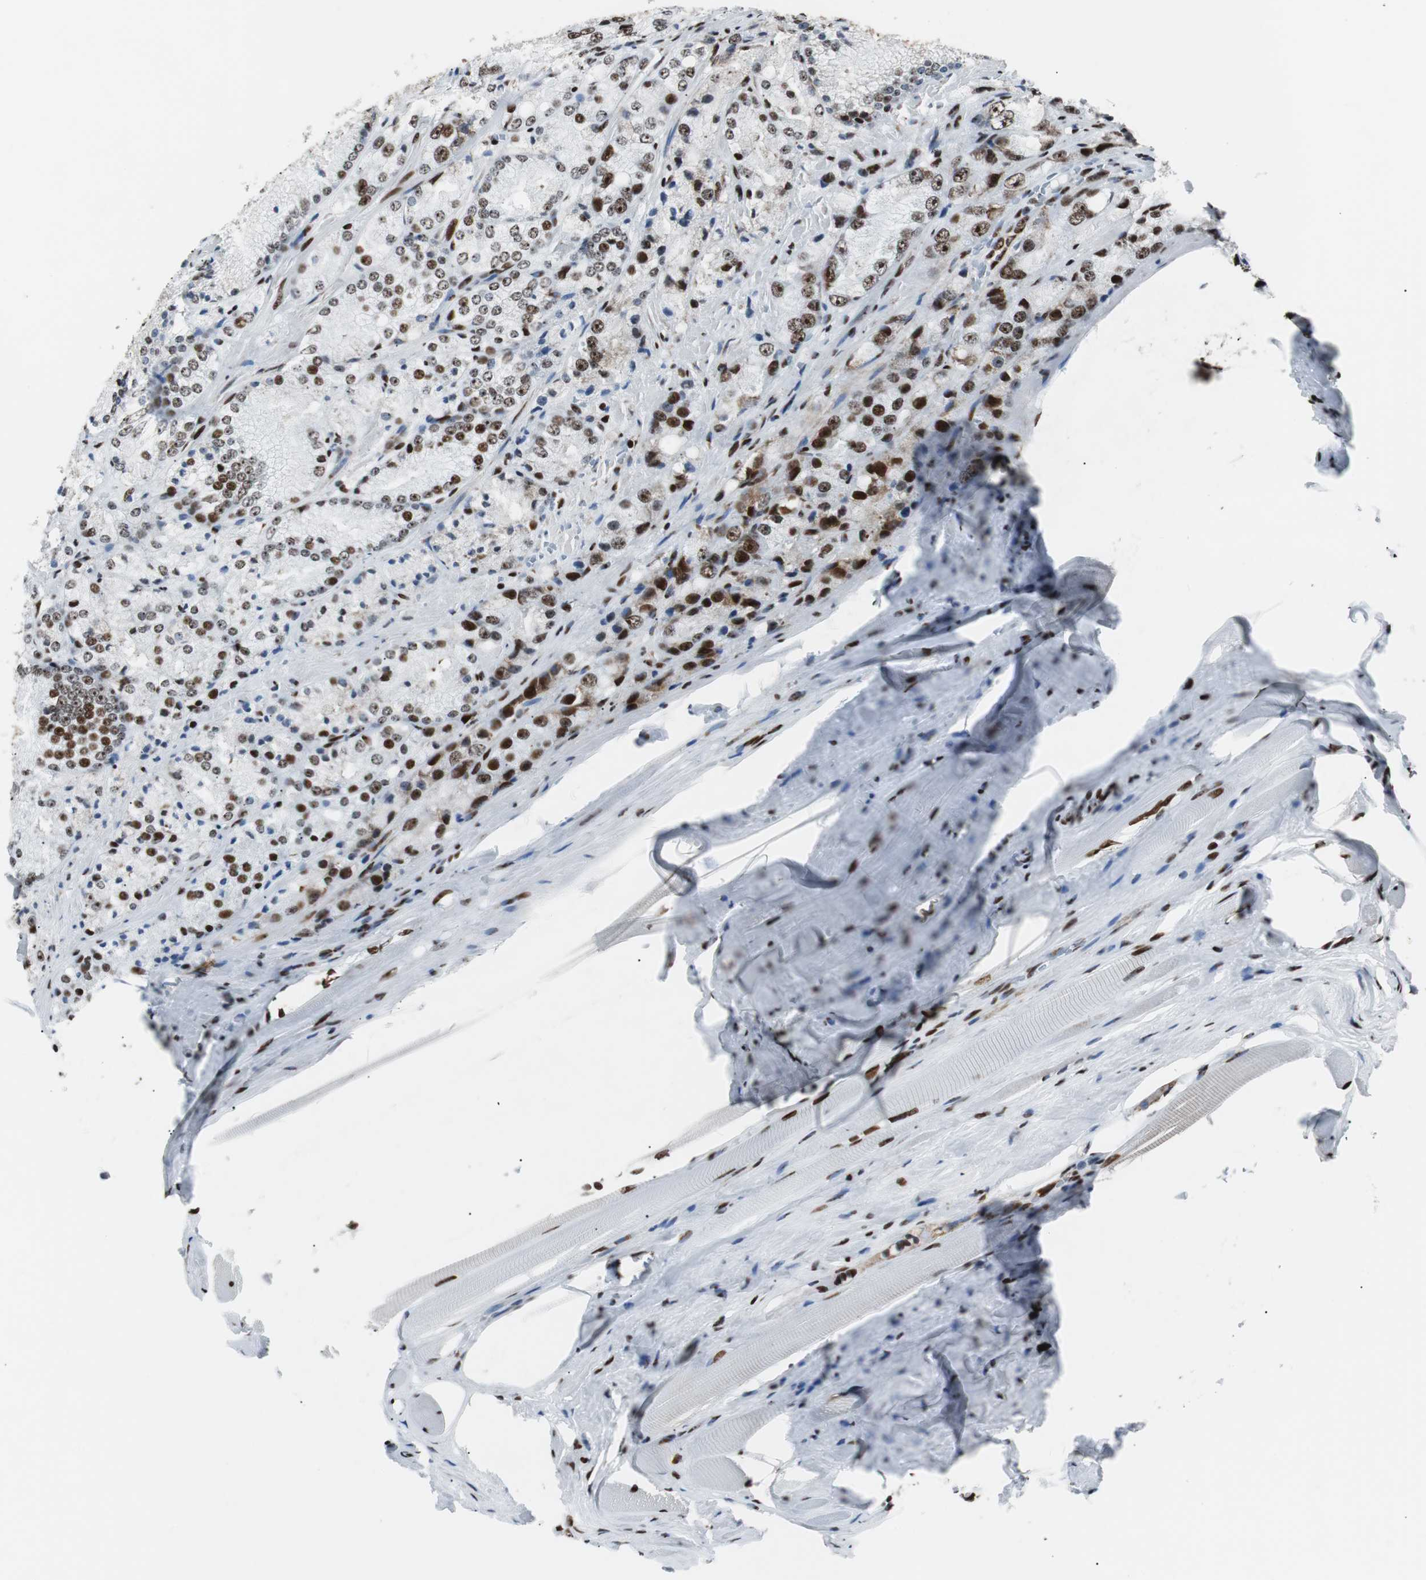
{"staining": {"intensity": "strong", "quantity": ">75%", "location": "nuclear"}, "tissue": "prostate cancer", "cell_type": "Tumor cells", "image_type": "cancer", "snomed": [{"axis": "morphology", "description": "Adenocarcinoma, Low grade"}, {"axis": "topography", "description": "Prostate"}], "caption": "Prostate cancer stained for a protein (brown) demonstrates strong nuclear positive staining in about >75% of tumor cells.", "gene": "NCL", "patient": {"sex": "male", "age": 64}}